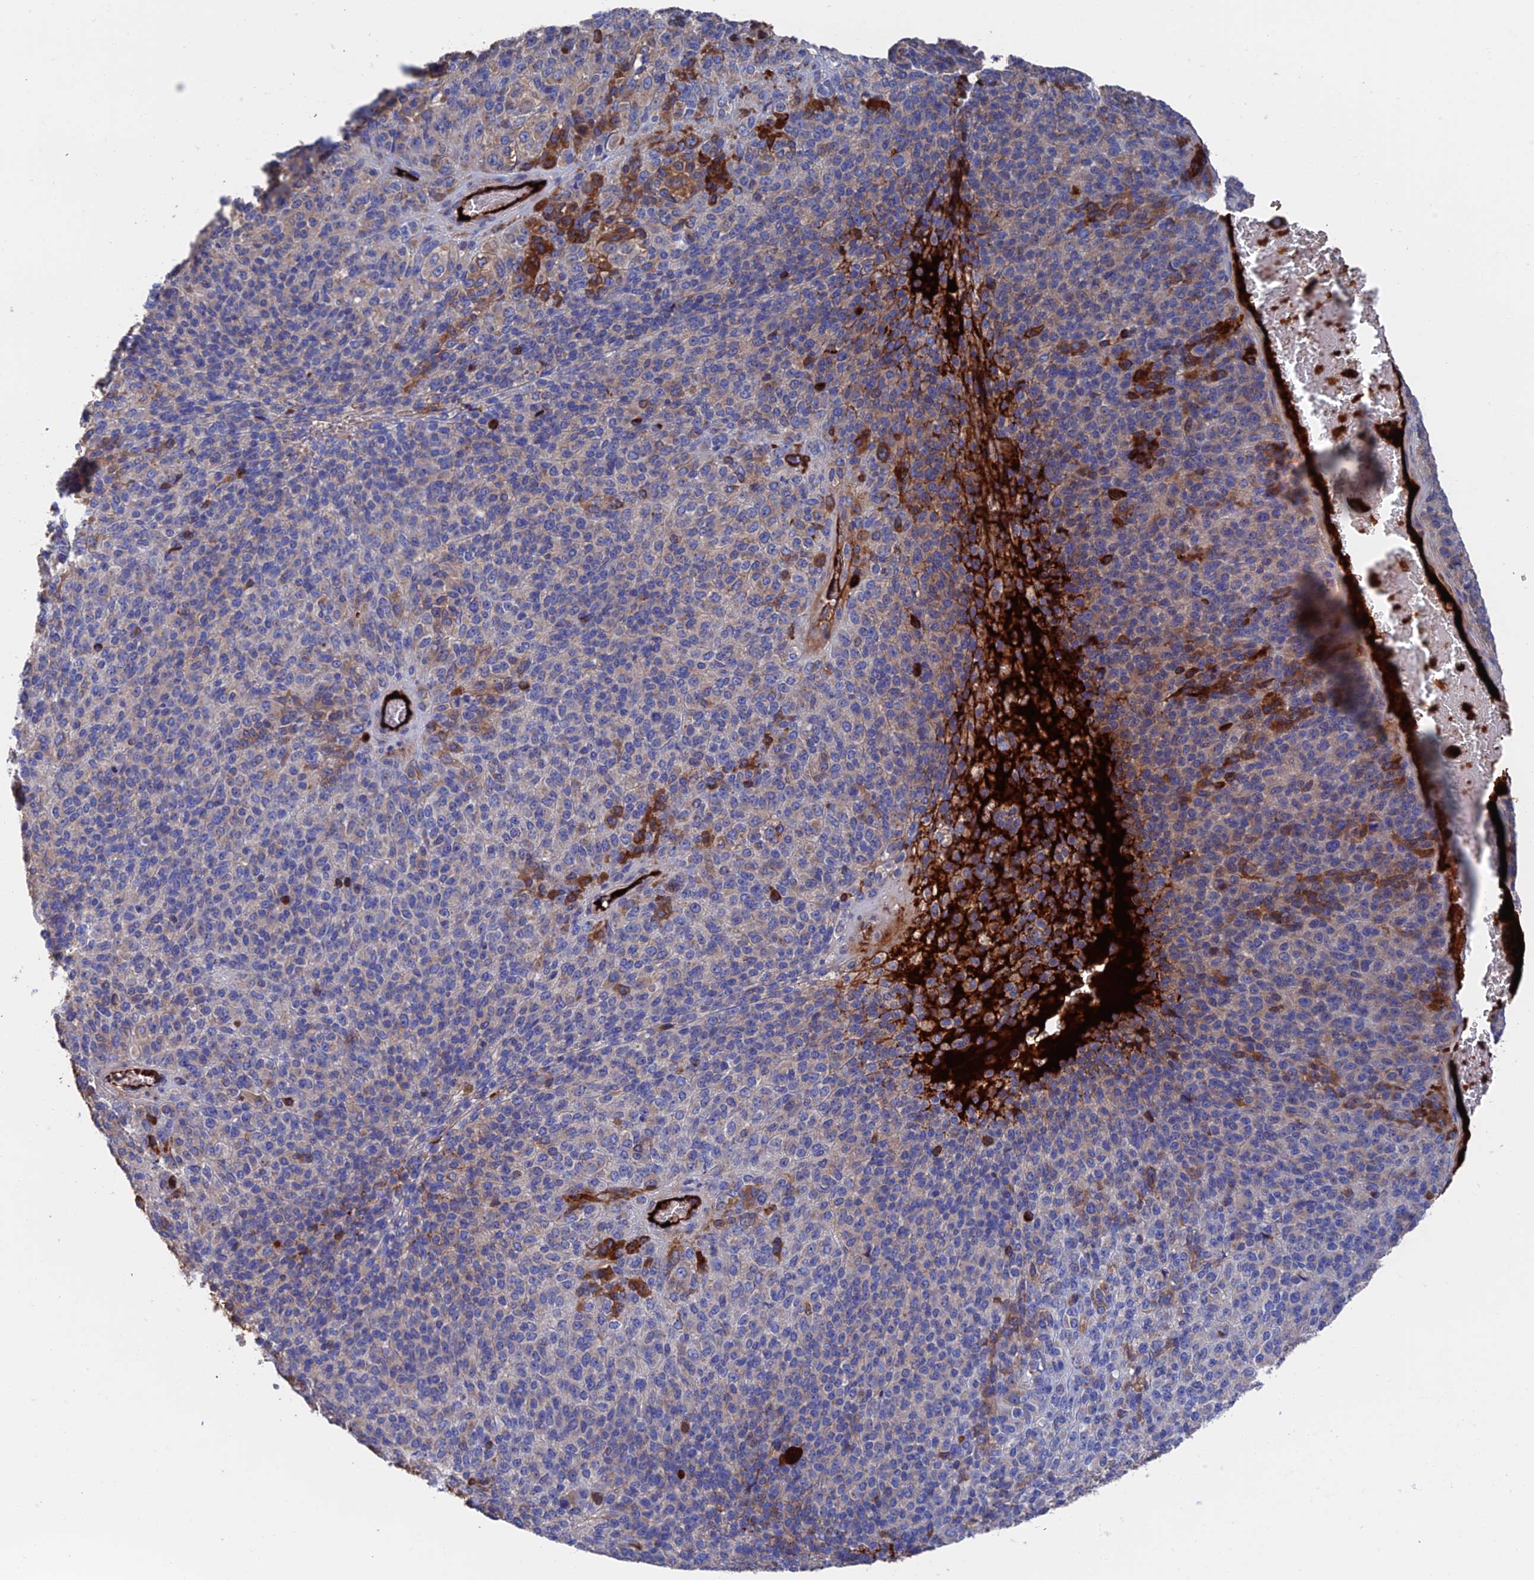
{"staining": {"intensity": "moderate", "quantity": "<25%", "location": "cytoplasmic/membranous"}, "tissue": "melanoma", "cell_type": "Tumor cells", "image_type": "cancer", "snomed": [{"axis": "morphology", "description": "Malignant melanoma, Metastatic site"}, {"axis": "topography", "description": "Brain"}], "caption": "Immunohistochemistry (IHC) image of neoplastic tissue: human malignant melanoma (metastatic site) stained using IHC reveals low levels of moderate protein expression localized specifically in the cytoplasmic/membranous of tumor cells, appearing as a cytoplasmic/membranous brown color.", "gene": "HPF1", "patient": {"sex": "female", "age": 56}}